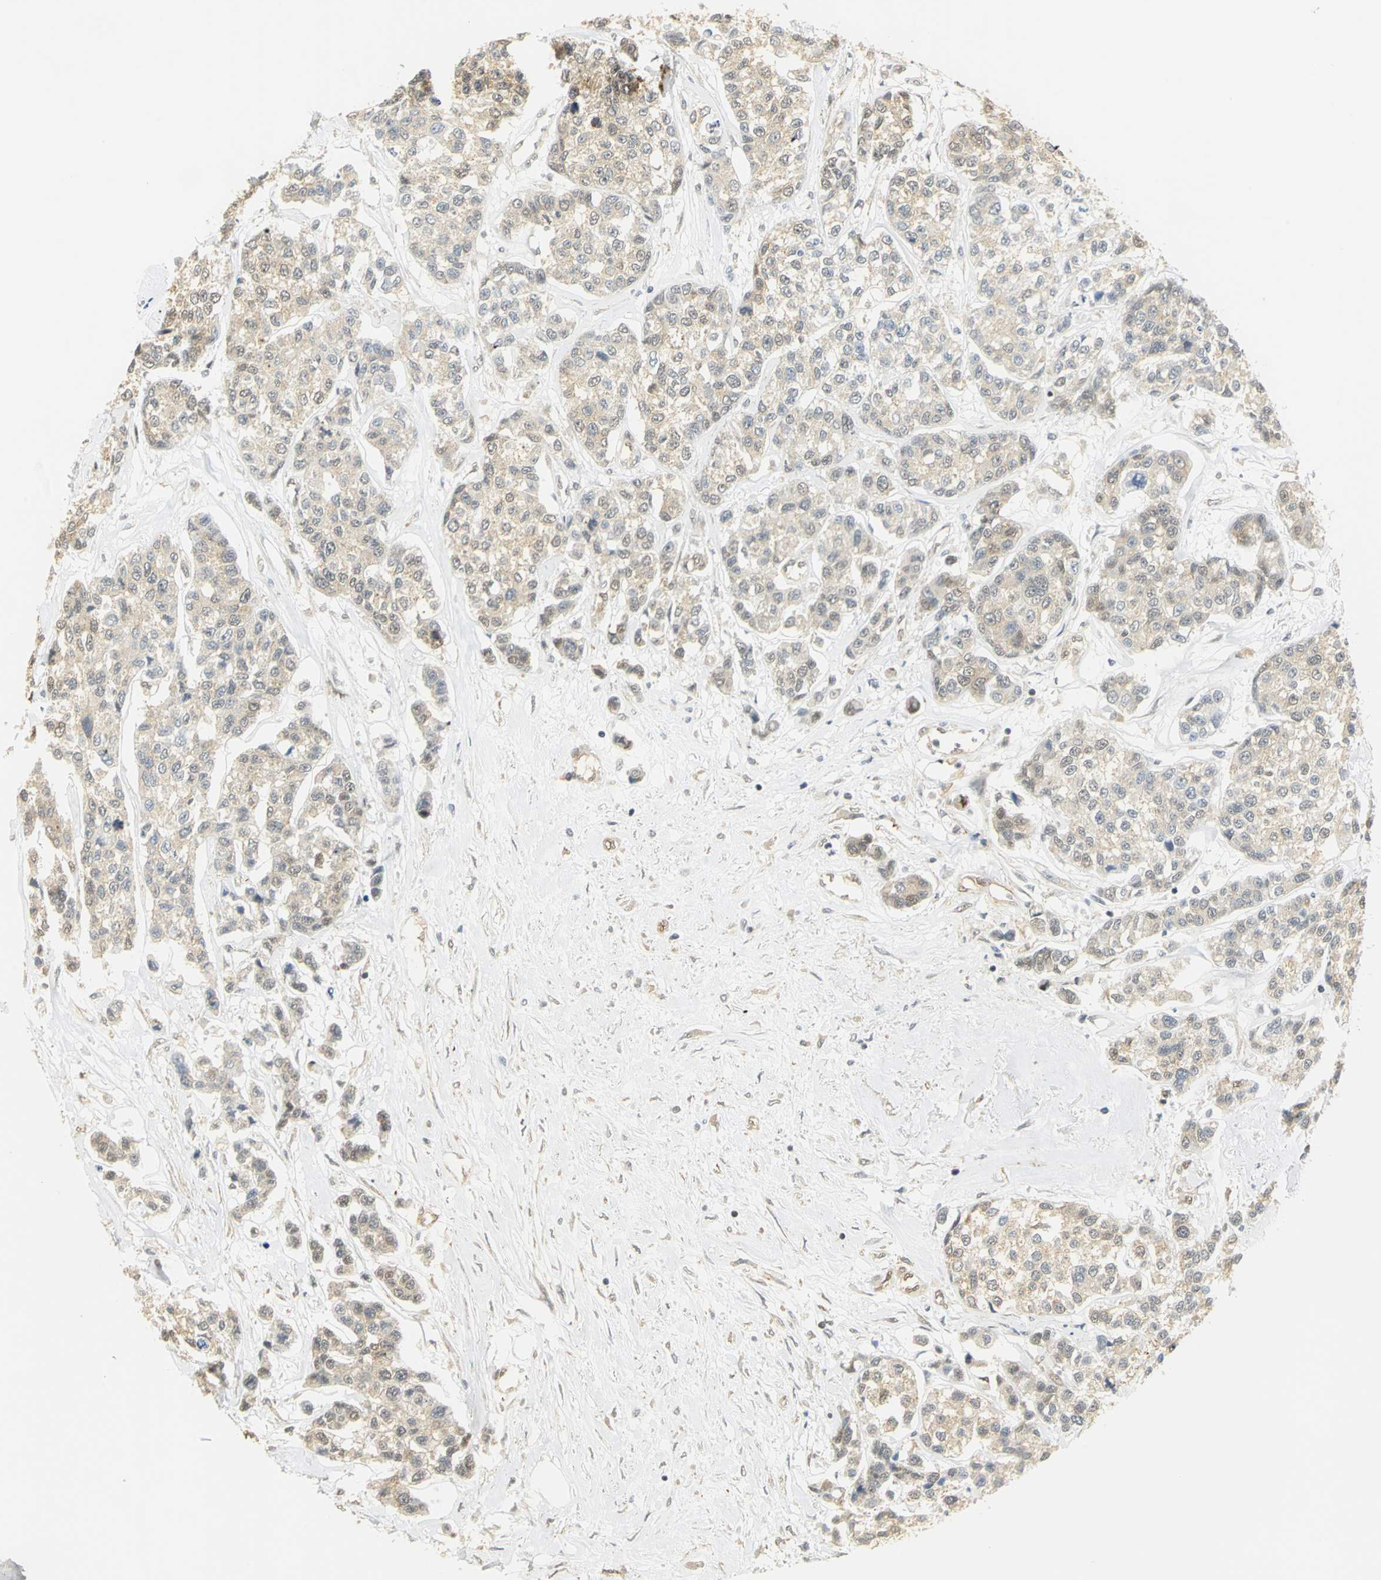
{"staining": {"intensity": "weak", "quantity": "25%-75%", "location": "cytoplasmic/membranous"}, "tissue": "breast cancer", "cell_type": "Tumor cells", "image_type": "cancer", "snomed": [{"axis": "morphology", "description": "Duct carcinoma"}, {"axis": "topography", "description": "Breast"}], "caption": "IHC (DAB (3,3'-diaminobenzidine)) staining of breast cancer reveals weak cytoplasmic/membranous protein positivity in about 25%-75% of tumor cells. The protein of interest is stained brown, and the nuclei are stained in blue (DAB IHC with brightfield microscopy, high magnification).", "gene": "DDX5", "patient": {"sex": "female", "age": 51}}